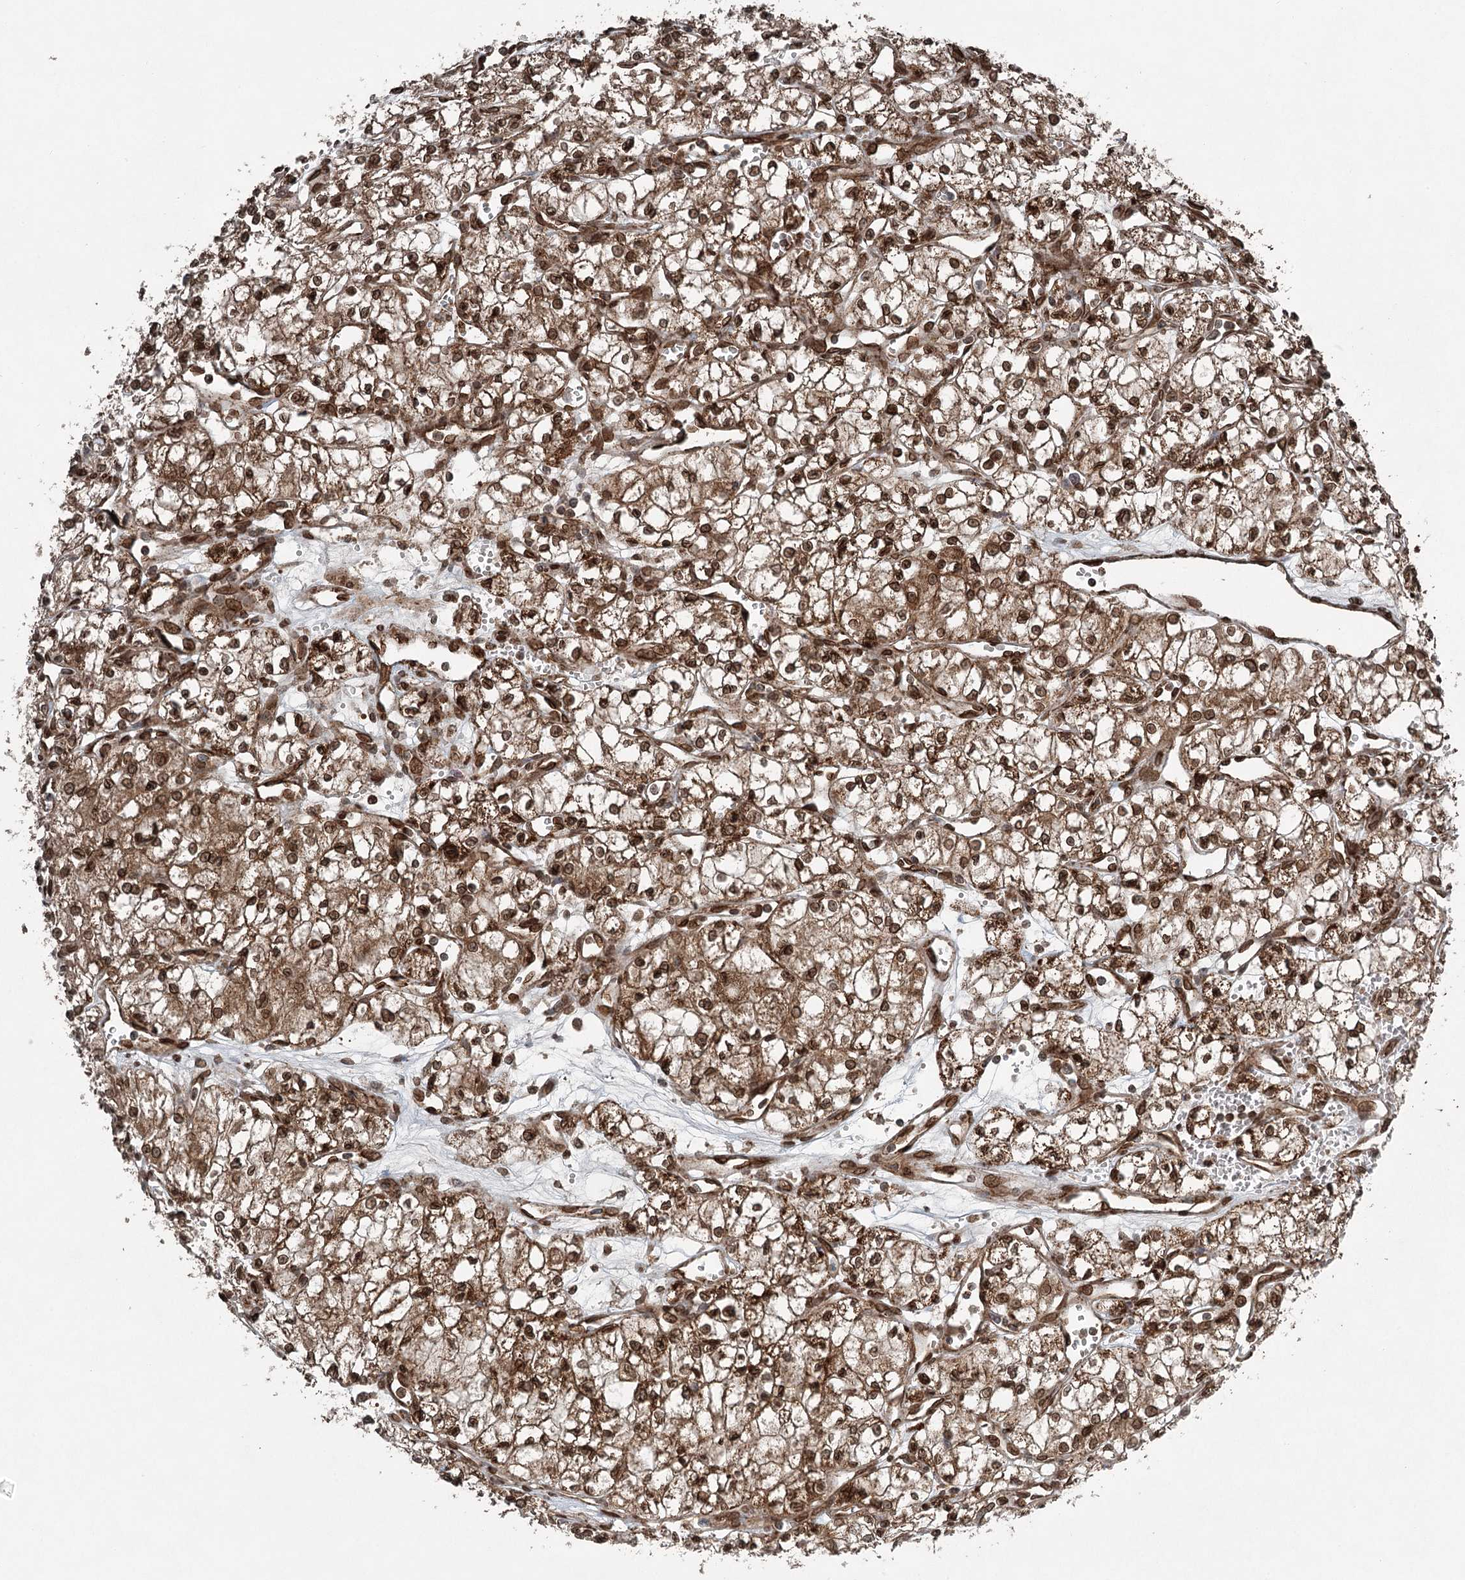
{"staining": {"intensity": "strong", "quantity": ">75%", "location": "cytoplasmic/membranous,nuclear"}, "tissue": "renal cancer", "cell_type": "Tumor cells", "image_type": "cancer", "snomed": [{"axis": "morphology", "description": "Adenocarcinoma, NOS"}, {"axis": "topography", "description": "Kidney"}], "caption": "An IHC photomicrograph of tumor tissue is shown. Protein staining in brown shows strong cytoplasmic/membranous and nuclear positivity in adenocarcinoma (renal) within tumor cells.", "gene": "BCKDHA", "patient": {"sex": "male", "age": 59}}